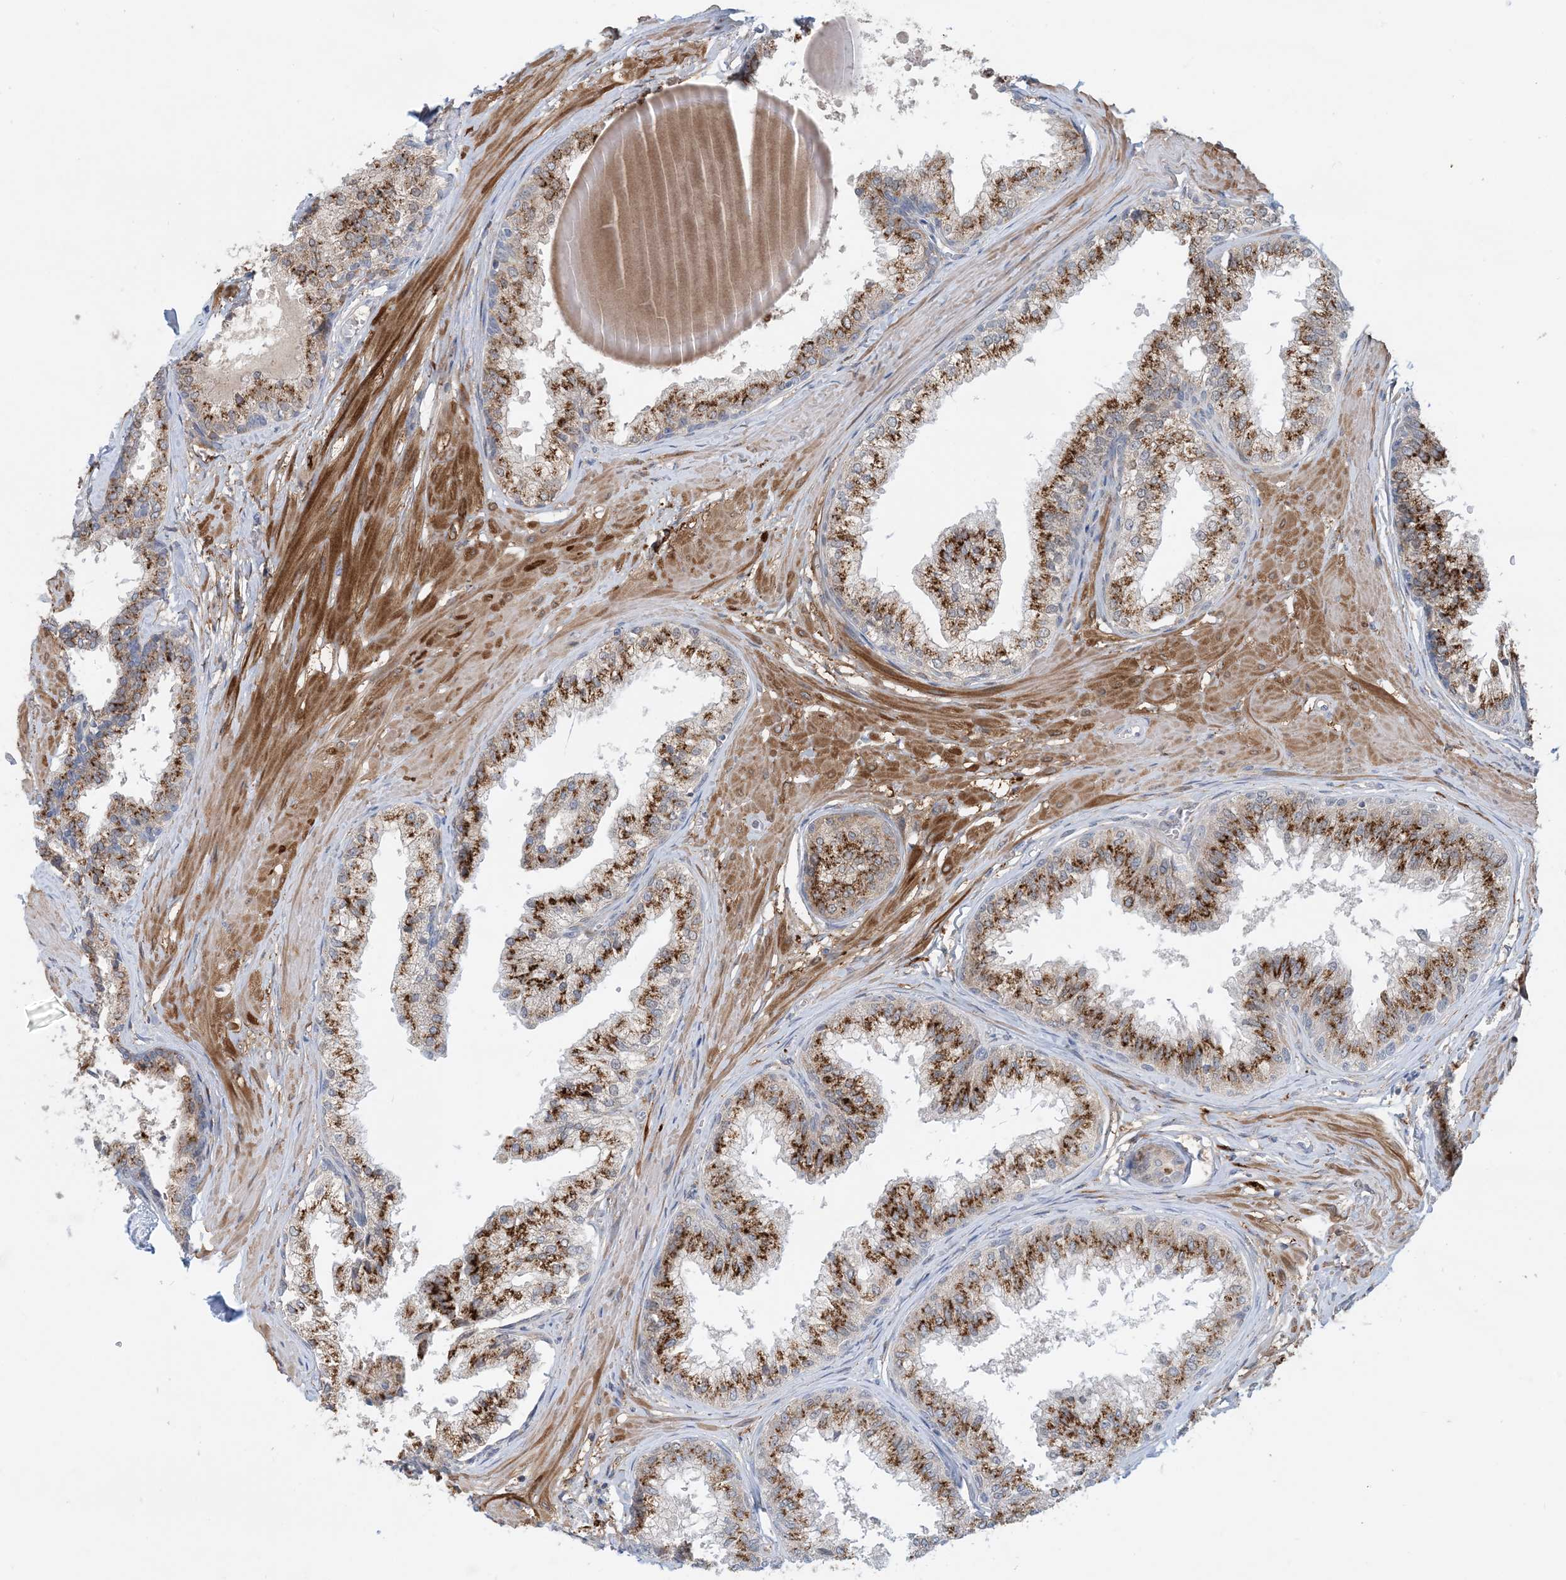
{"staining": {"intensity": "moderate", "quantity": ">75%", "location": "cytoplasmic/membranous"}, "tissue": "prostate", "cell_type": "Glandular cells", "image_type": "normal", "snomed": [{"axis": "morphology", "description": "Normal tissue, NOS"}, {"axis": "topography", "description": "Prostate"}], "caption": "A high-resolution micrograph shows immunohistochemistry (IHC) staining of unremarkable prostate, which displays moderate cytoplasmic/membranous expression in about >75% of glandular cells.", "gene": "EIF2A", "patient": {"sex": "male", "age": 48}}